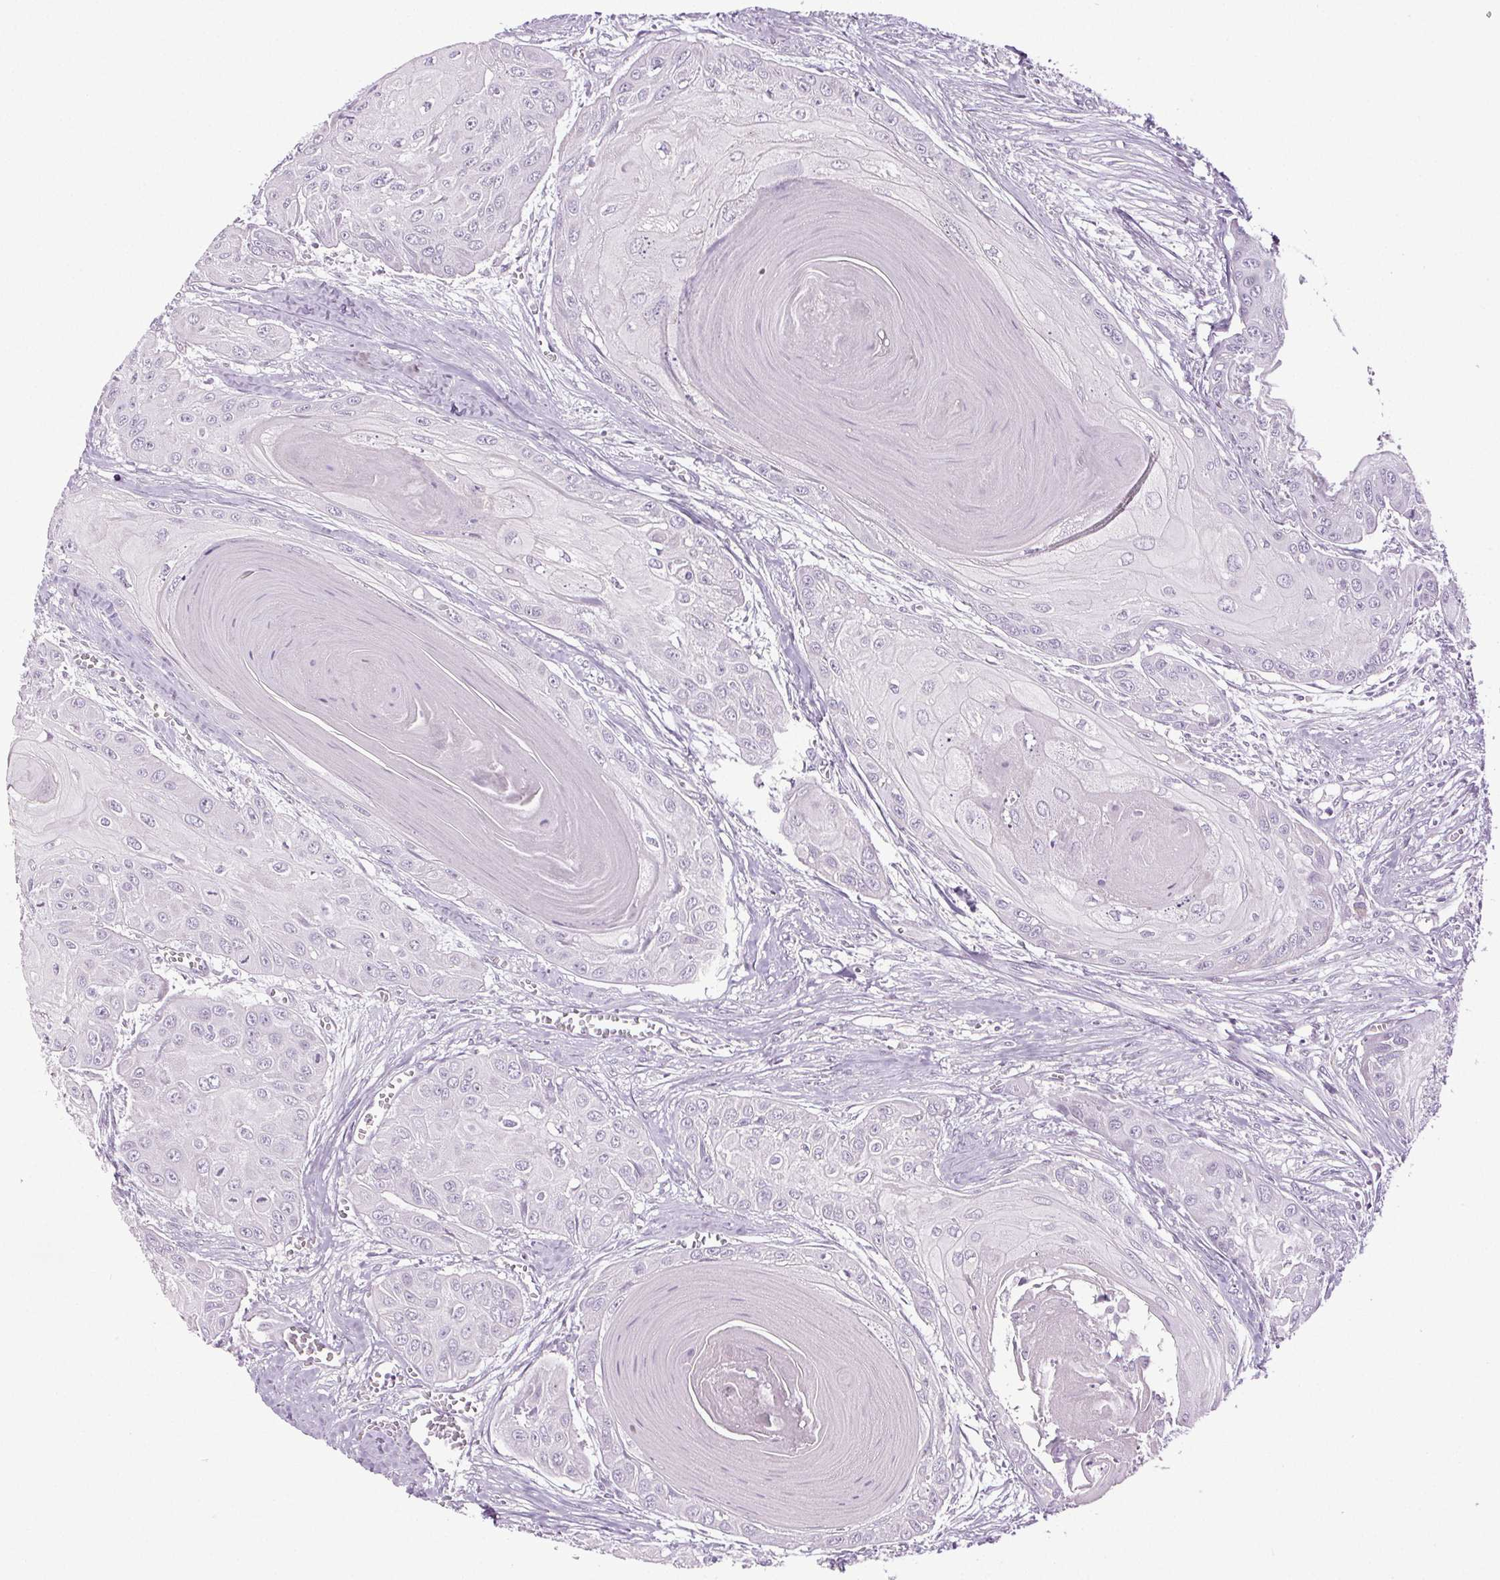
{"staining": {"intensity": "negative", "quantity": "none", "location": "none"}, "tissue": "head and neck cancer", "cell_type": "Tumor cells", "image_type": "cancer", "snomed": [{"axis": "morphology", "description": "Squamous cell carcinoma, NOS"}, {"axis": "topography", "description": "Oral tissue"}, {"axis": "topography", "description": "Head-Neck"}], "caption": "Head and neck cancer stained for a protein using immunohistochemistry (IHC) exhibits no staining tumor cells.", "gene": "GPIHBP1", "patient": {"sex": "male", "age": 71}}